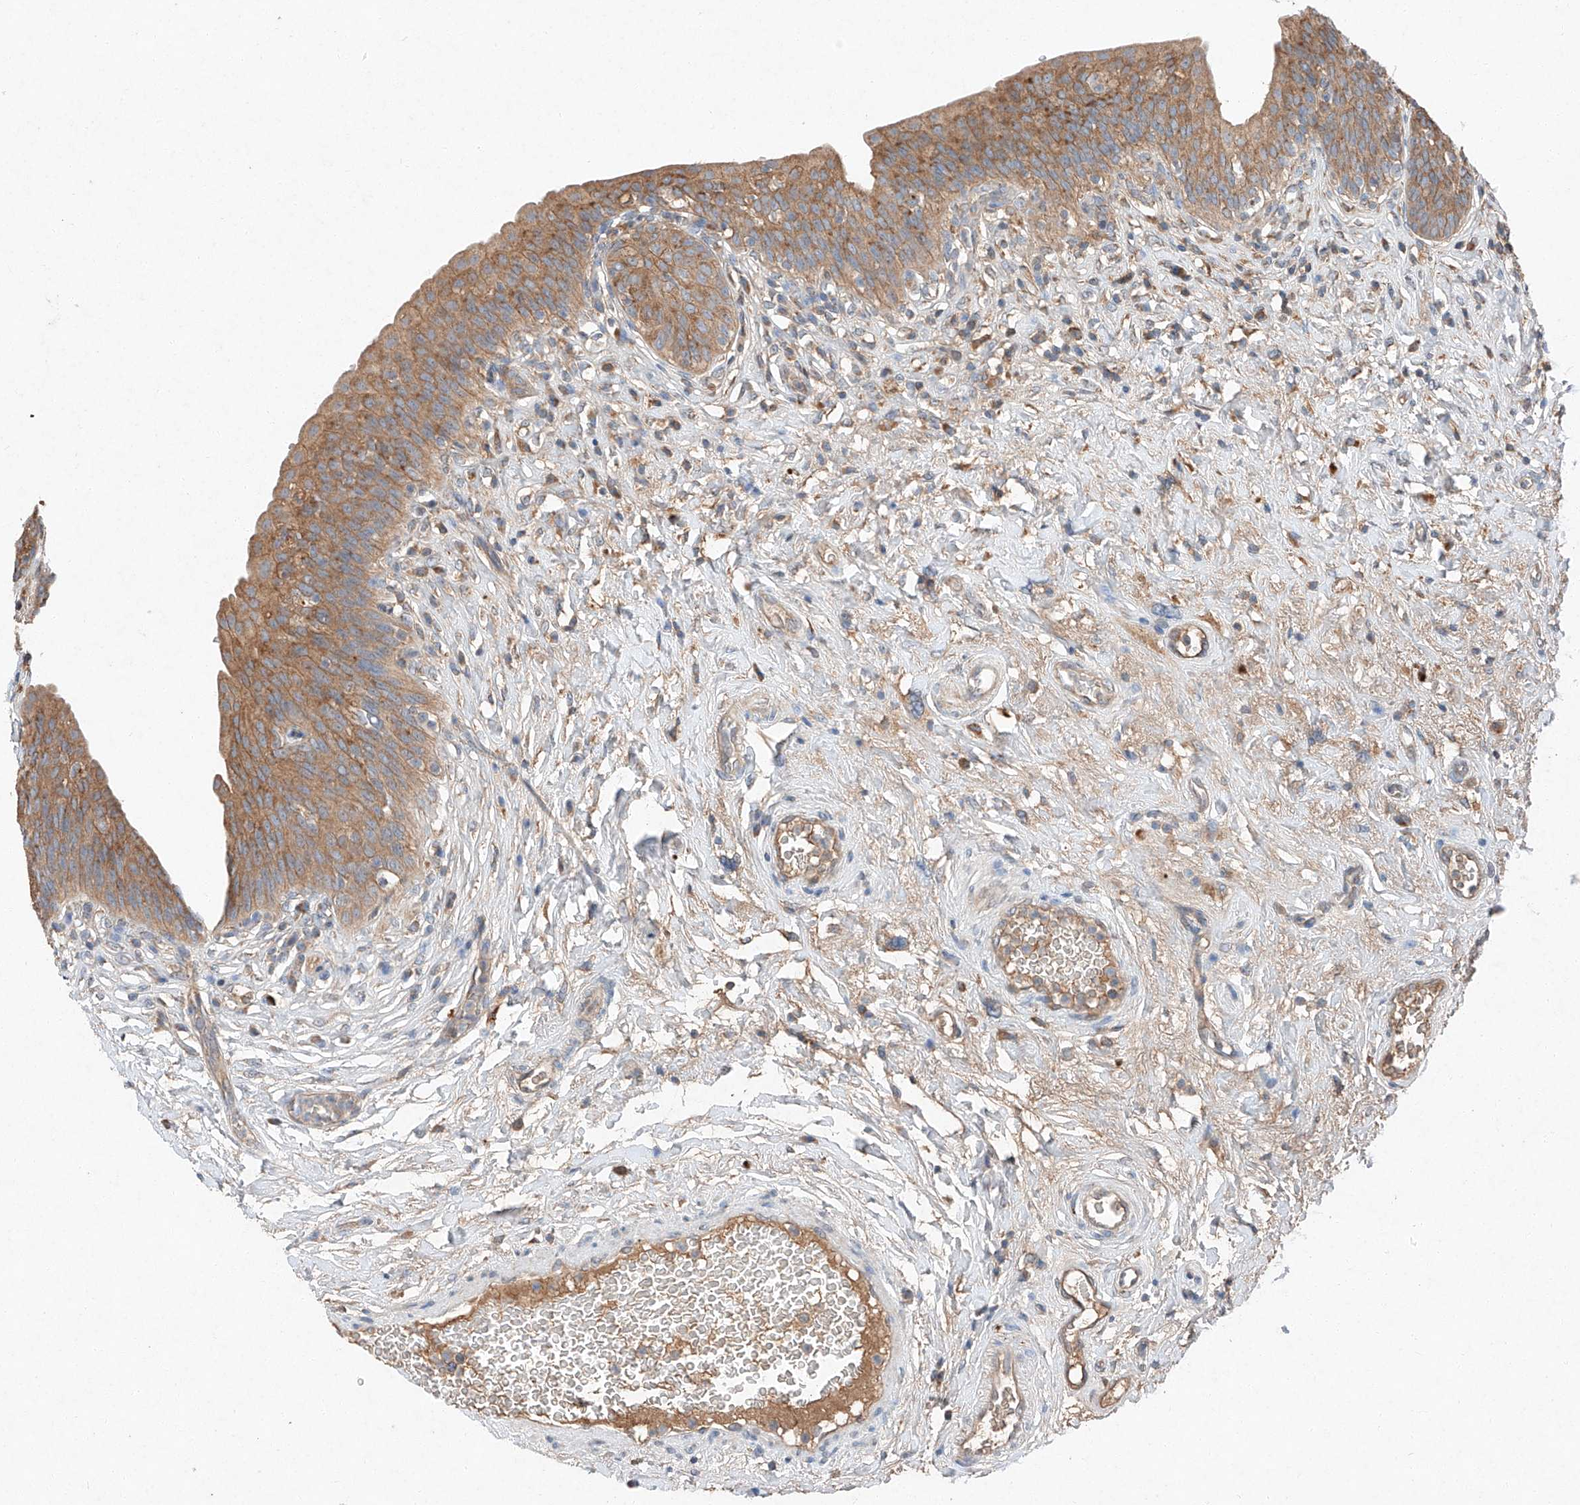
{"staining": {"intensity": "moderate", "quantity": ">75%", "location": "cytoplasmic/membranous"}, "tissue": "urinary bladder", "cell_type": "Urothelial cells", "image_type": "normal", "snomed": [{"axis": "morphology", "description": "Normal tissue, NOS"}, {"axis": "topography", "description": "Urinary bladder"}], "caption": "A histopathology image showing moderate cytoplasmic/membranous positivity in approximately >75% of urothelial cells in normal urinary bladder, as visualized by brown immunohistochemical staining.", "gene": "RUSC1", "patient": {"sex": "male", "age": 83}}